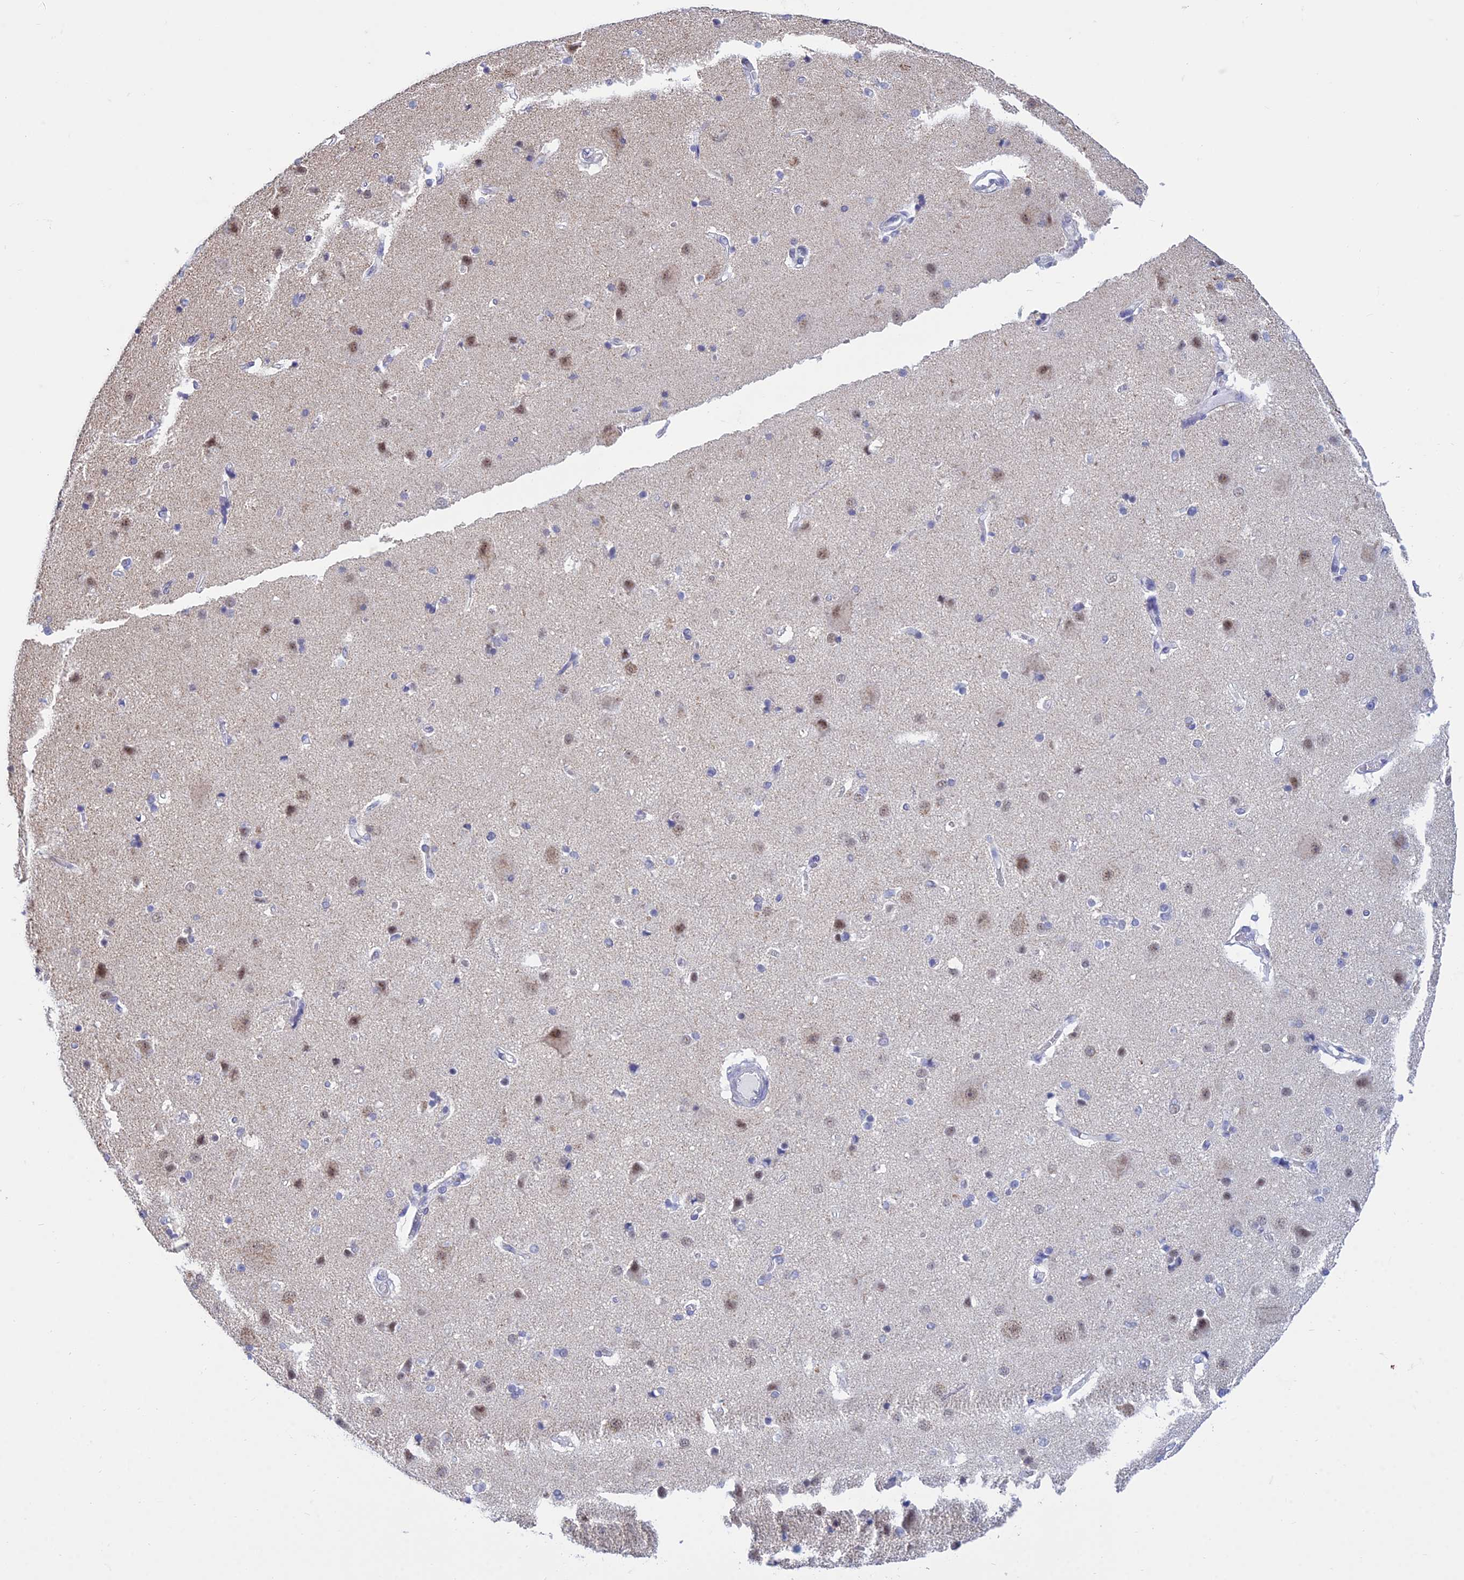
{"staining": {"intensity": "negative", "quantity": "none", "location": "none"}, "tissue": "cerebral cortex", "cell_type": "Endothelial cells", "image_type": "normal", "snomed": [{"axis": "morphology", "description": "Normal tissue, NOS"}, {"axis": "topography", "description": "Cerebral cortex"}], "caption": "This is an immunohistochemistry image of unremarkable cerebral cortex. There is no expression in endothelial cells.", "gene": "KLF14", "patient": {"sex": "female", "age": 54}}